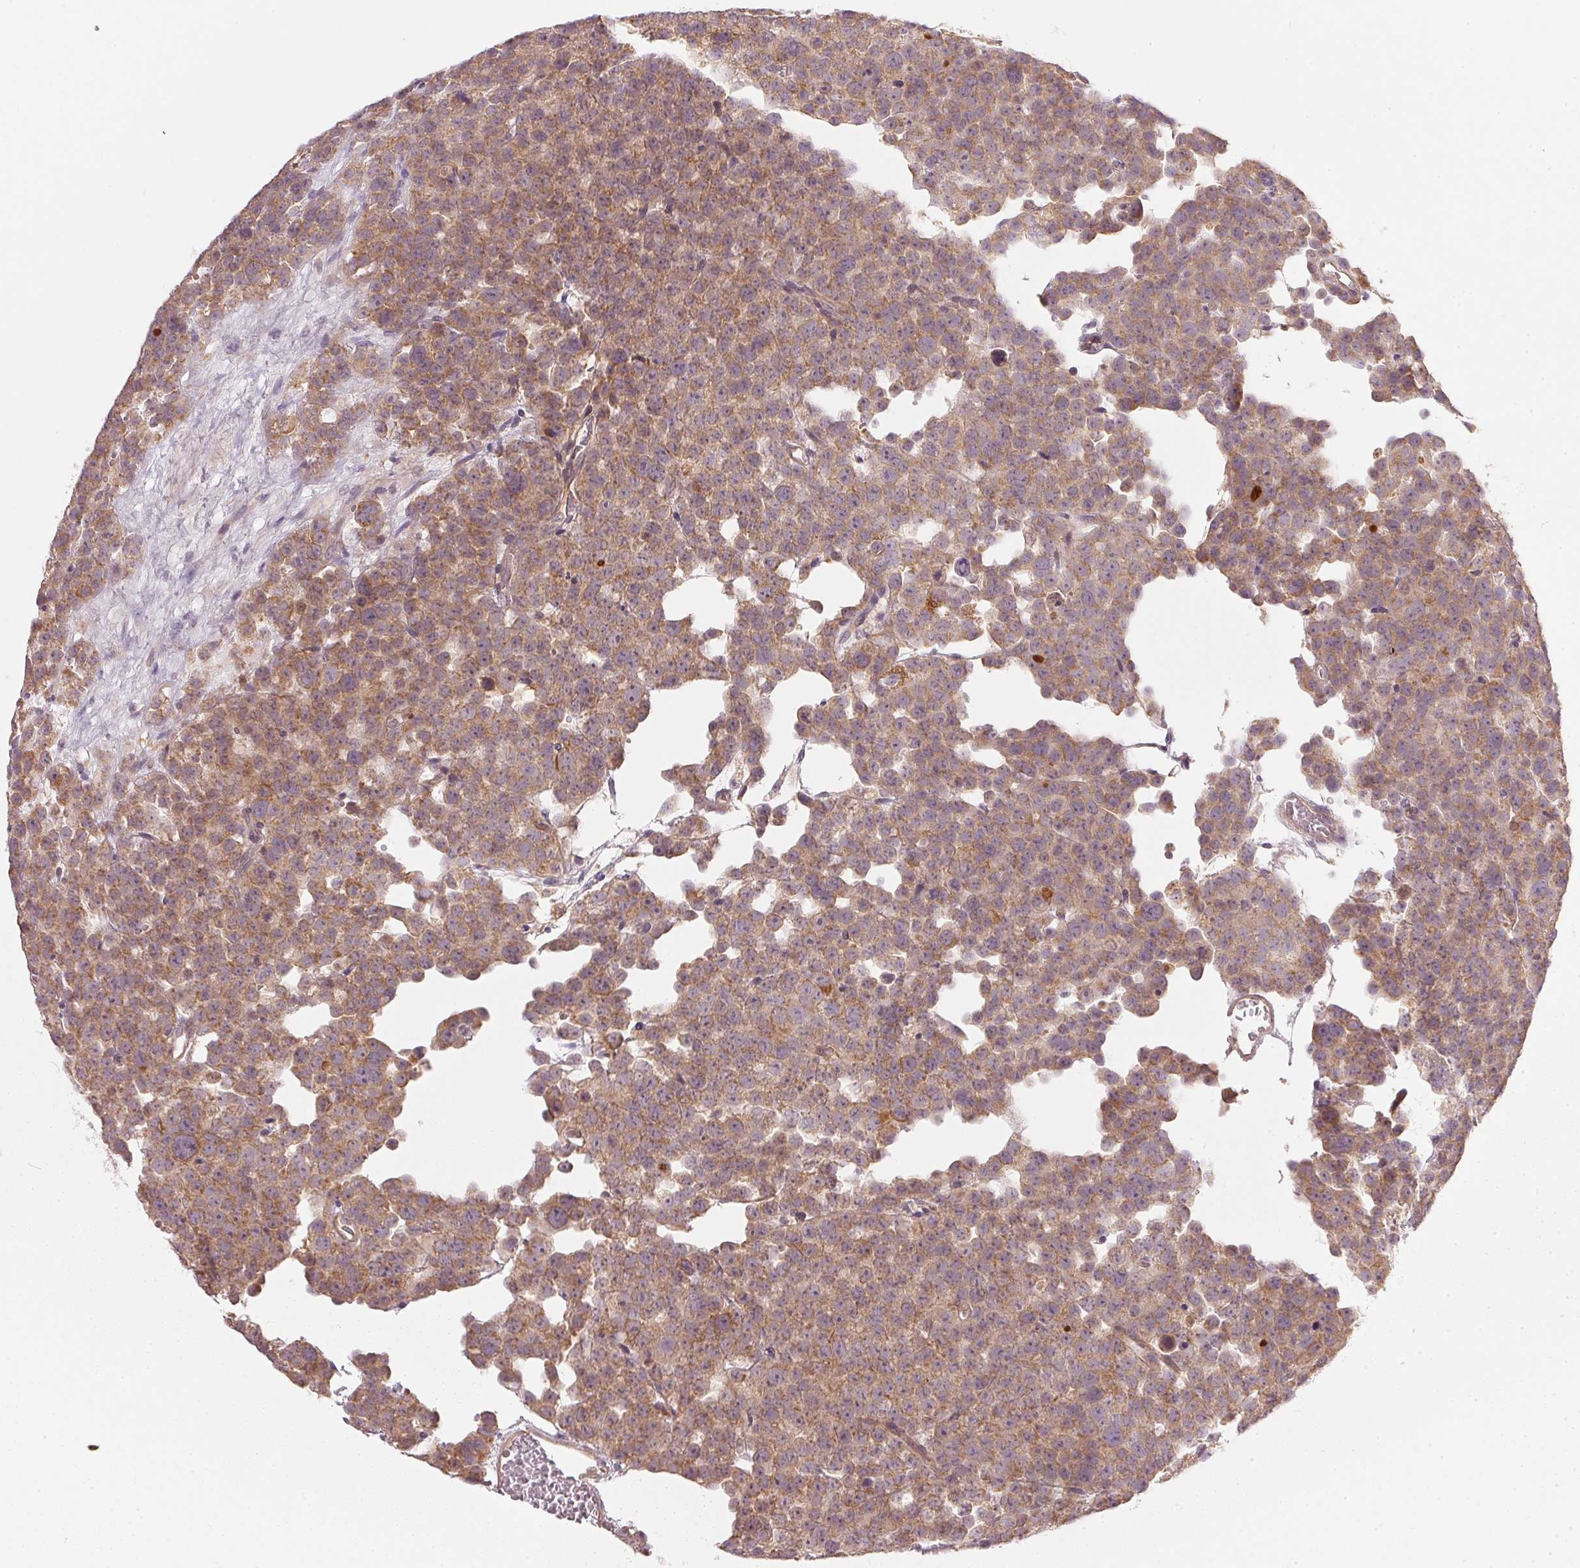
{"staining": {"intensity": "moderate", "quantity": ">75%", "location": "cytoplasmic/membranous"}, "tissue": "testis cancer", "cell_type": "Tumor cells", "image_type": "cancer", "snomed": [{"axis": "morphology", "description": "Seminoma, NOS"}, {"axis": "topography", "description": "Testis"}], "caption": "Tumor cells show moderate cytoplasmic/membranous positivity in about >75% of cells in testis cancer (seminoma).", "gene": "NADK2", "patient": {"sex": "male", "age": 71}}